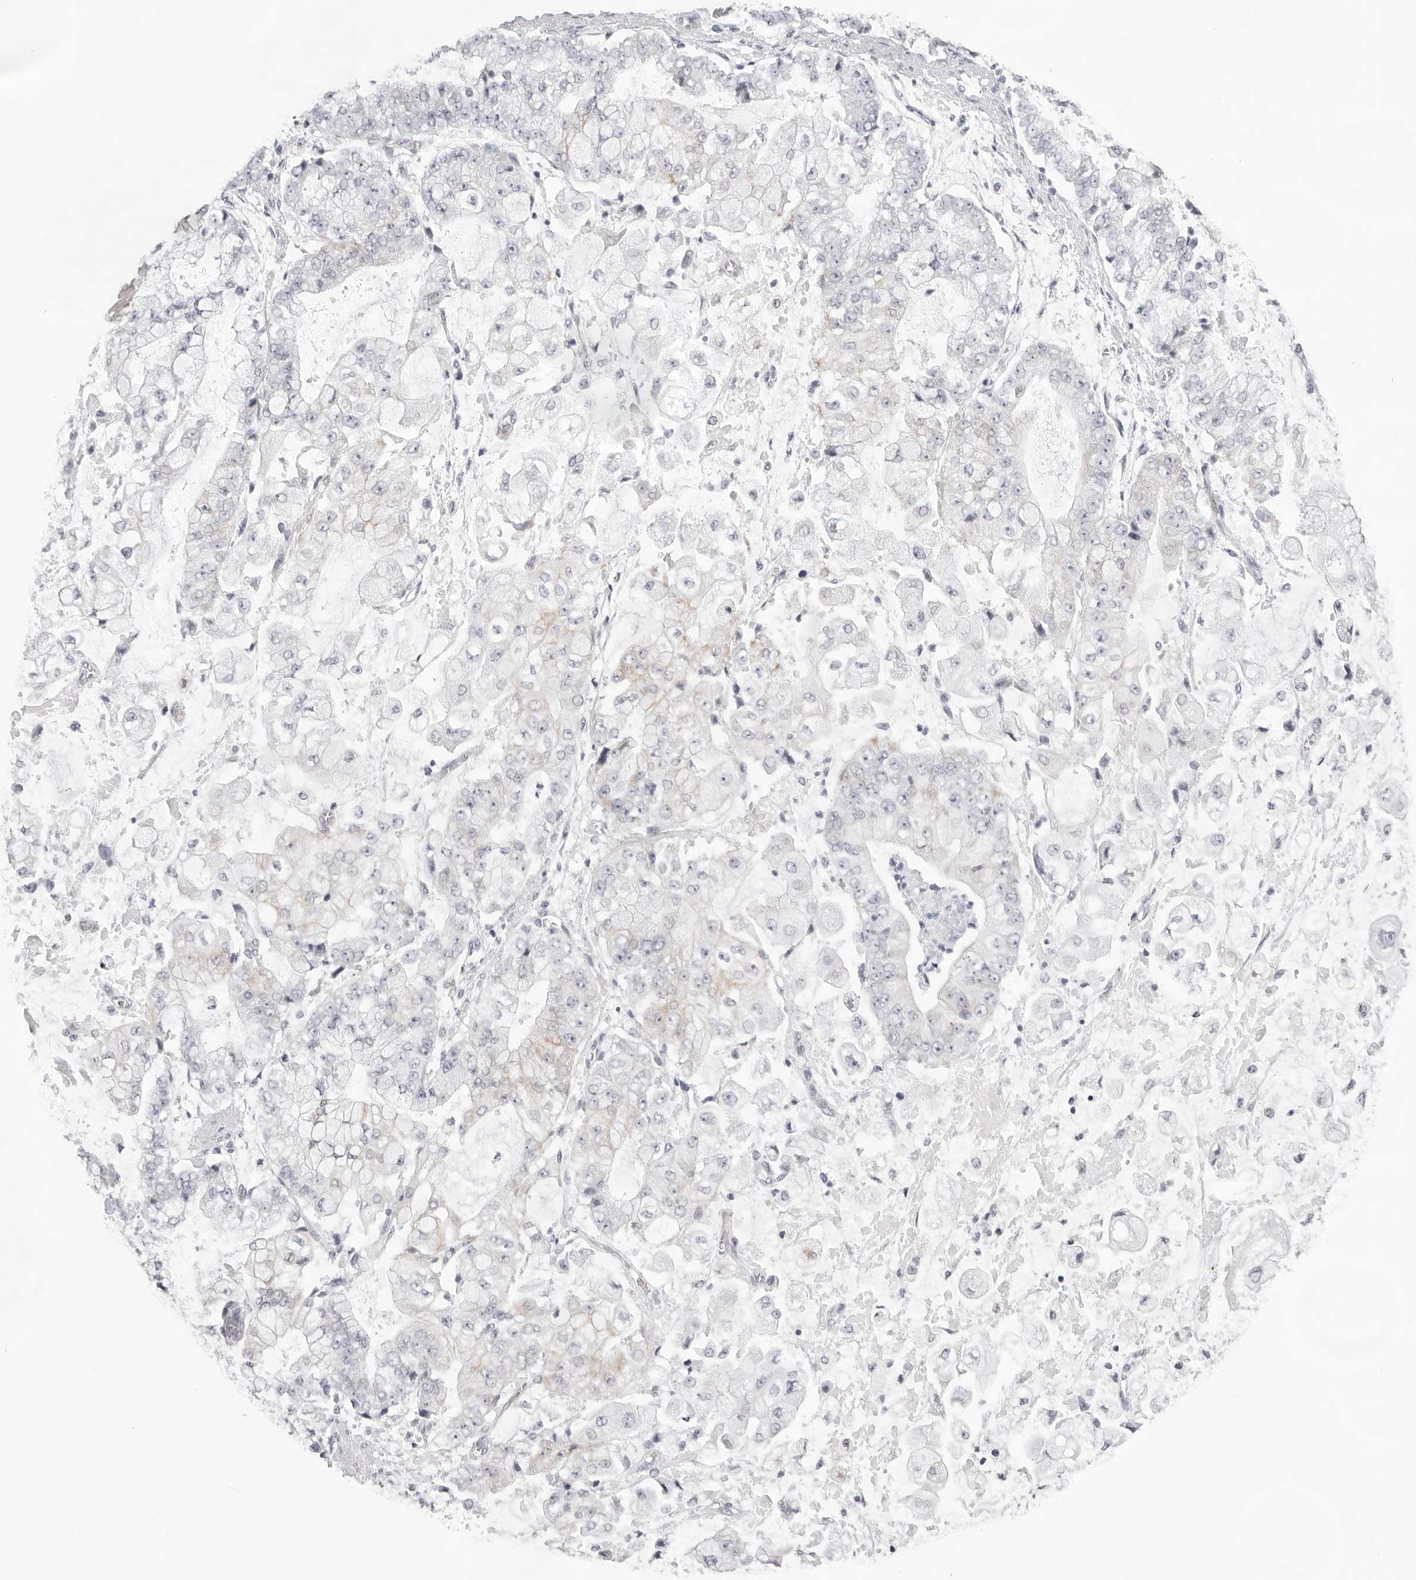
{"staining": {"intensity": "negative", "quantity": "none", "location": "none"}, "tissue": "stomach cancer", "cell_type": "Tumor cells", "image_type": "cancer", "snomed": [{"axis": "morphology", "description": "Adenocarcinoma, NOS"}, {"axis": "topography", "description": "Stomach"}], "caption": "This is a photomicrograph of IHC staining of stomach adenocarcinoma, which shows no staining in tumor cells.", "gene": "SMIM2", "patient": {"sex": "male", "age": 76}}